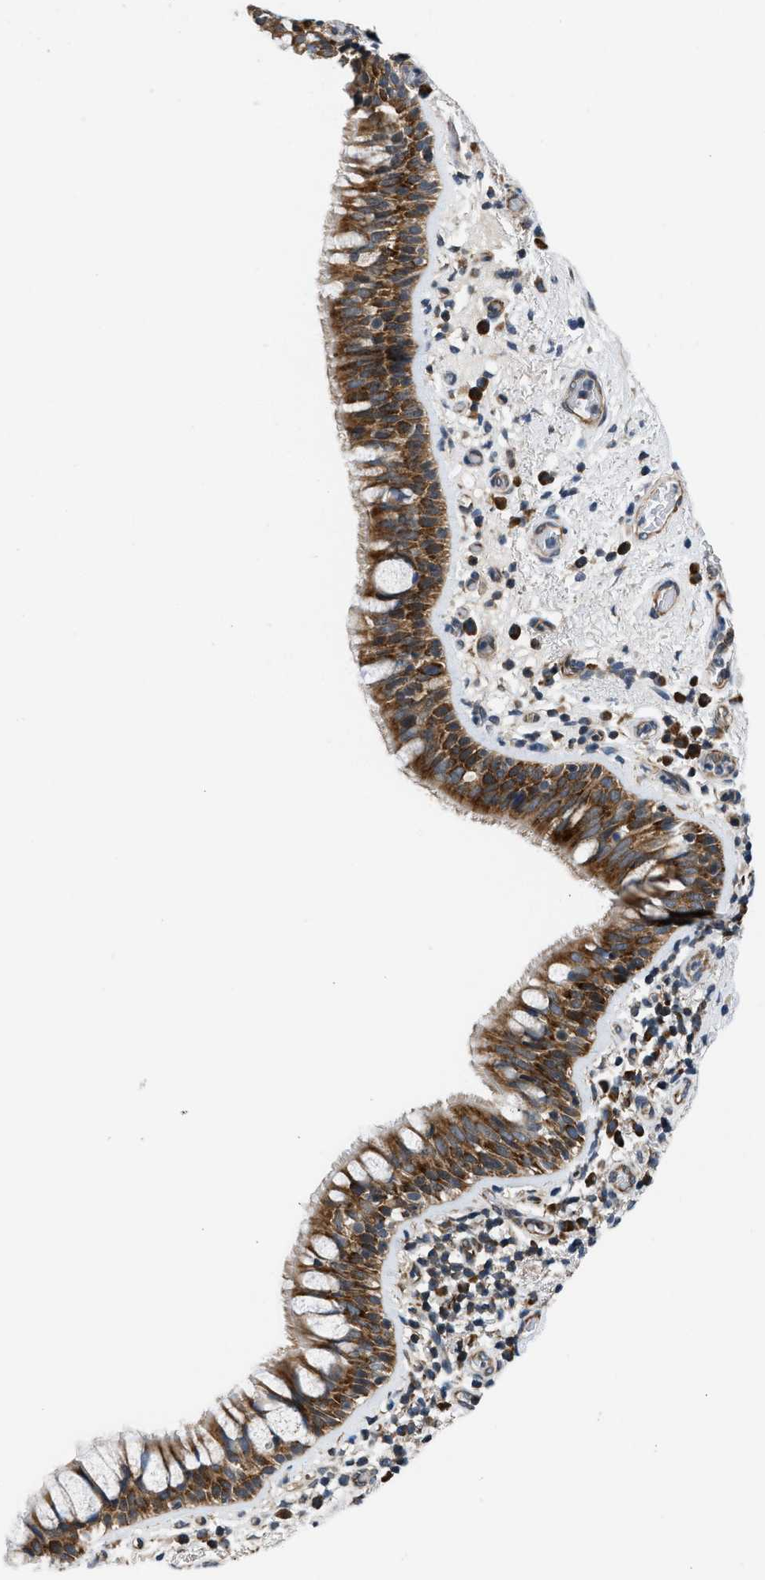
{"staining": {"intensity": "strong", "quantity": "25%-75%", "location": "cytoplasmic/membranous"}, "tissue": "bronchus", "cell_type": "Respiratory epithelial cells", "image_type": "normal", "snomed": [{"axis": "morphology", "description": "Normal tissue, NOS"}, {"axis": "morphology", "description": "Inflammation, NOS"}, {"axis": "topography", "description": "Cartilage tissue"}, {"axis": "topography", "description": "Bronchus"}], "caption": "The histopathology image exhibits immunohistochemical staining of benign bronchus. There is strong cytoplasmic/membranous staining is seen in about 25%-75% of respiratory epithelial cells. Immunohistochemistry (ihc) stains the protein in brown and the nuclei are stained blue.", "gene": "PA2G4", "patient": {"sex": "male", "age": 77}}